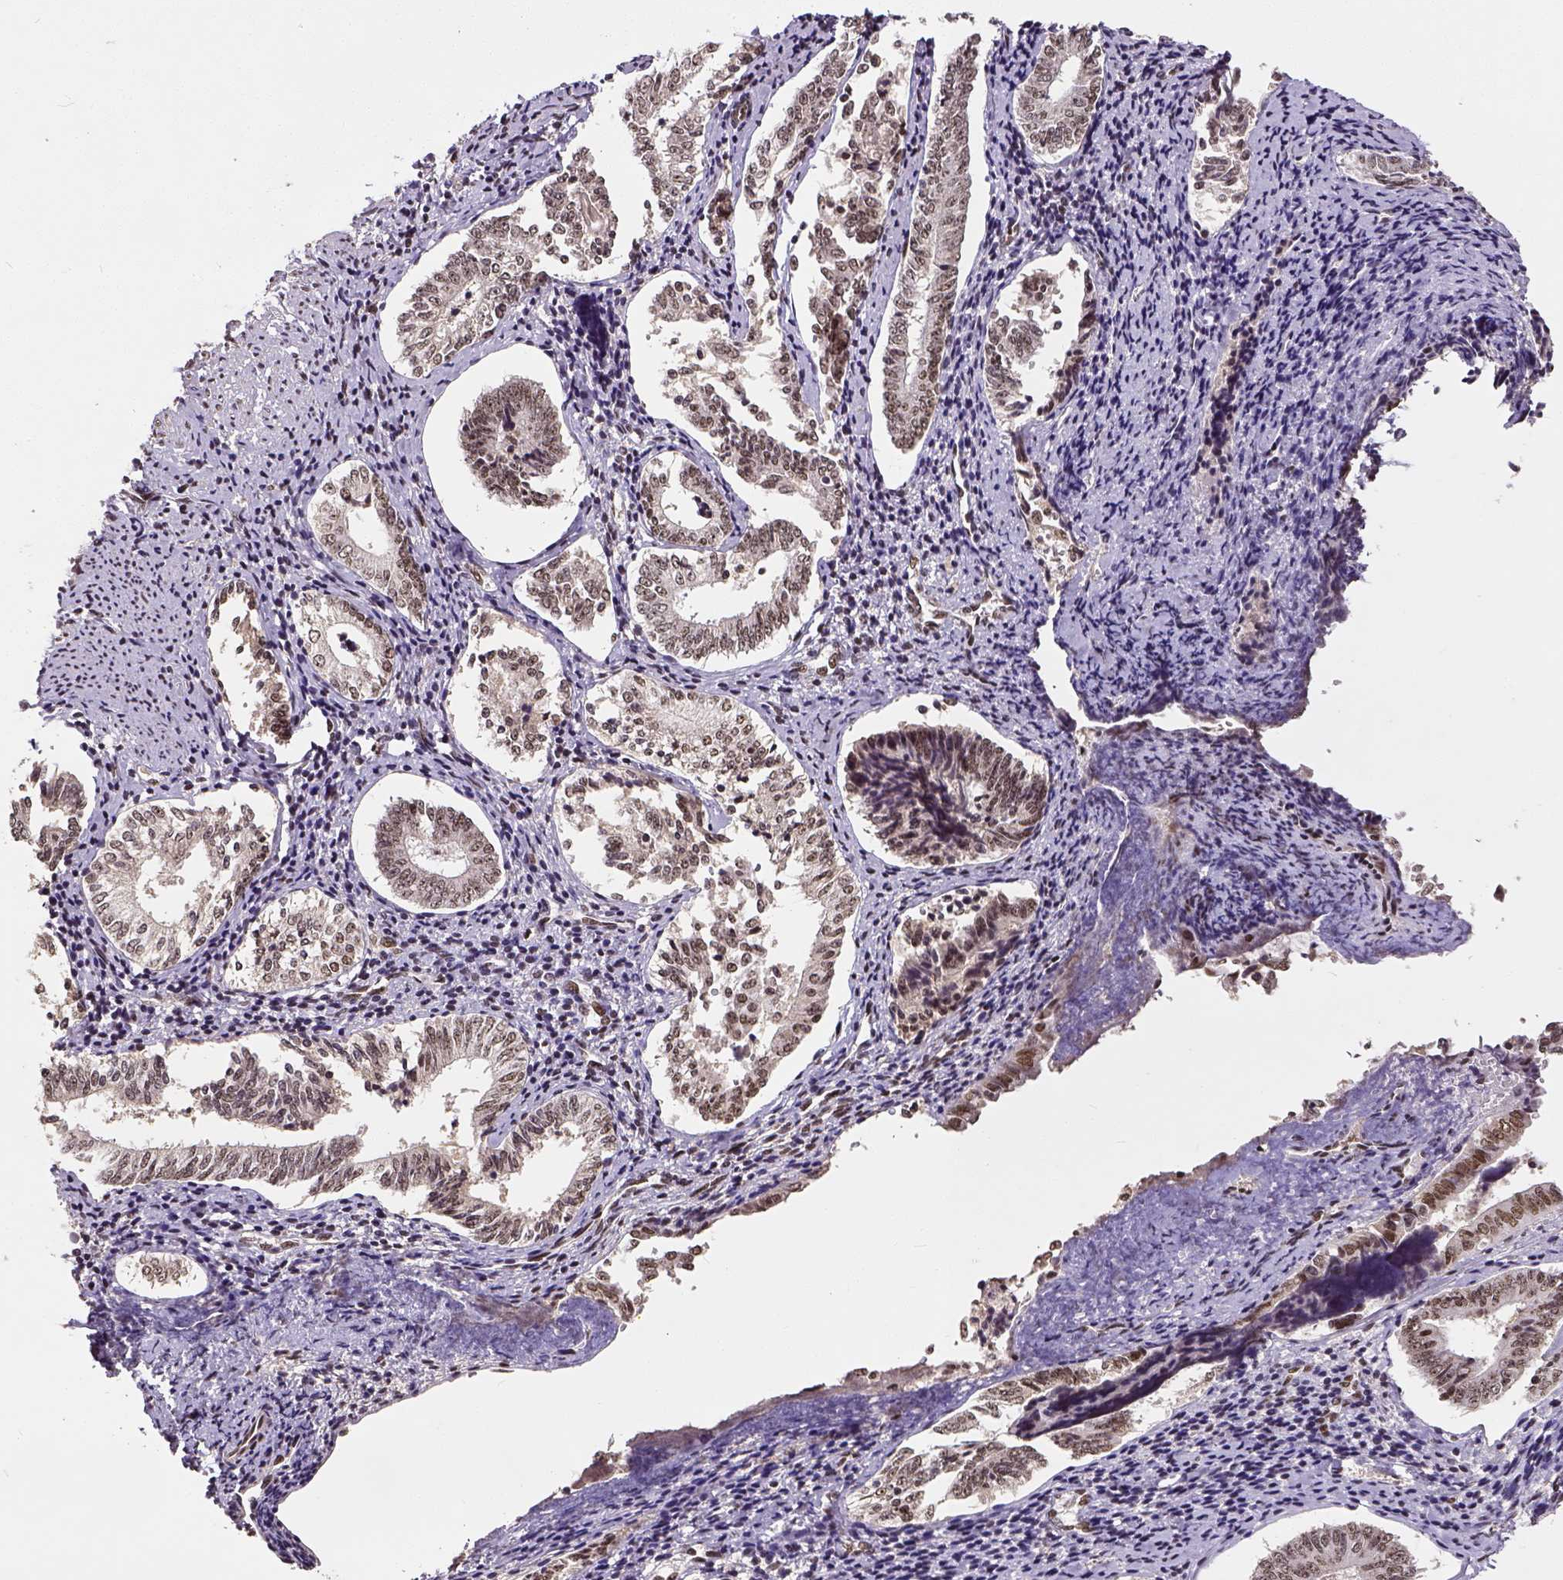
{"staining": {"intensity": "moderate", "quantity": ">75%", "location": "nuclear"}, "tissue": "cervical cancer", "cell_type": "Tumor cells", "image_type": "cancer", "snomed": [{"axis": "morphology", "description": "Squamous cell carcinoma, NOS"}, {"axis": "topography", "description": "Cervix"}], "caption": "Immunohistochemistry photomicrograph of neoplastic tissue: human cervical cancer stained using immunohistochemistry (IHC) shows medium levels of moderate protein expression localized specifically in the nuclear of tumor cells, appearing as a nuclear brown color.", "gene": "ATRX", "patient": {"sex": "female", "age": 59}}